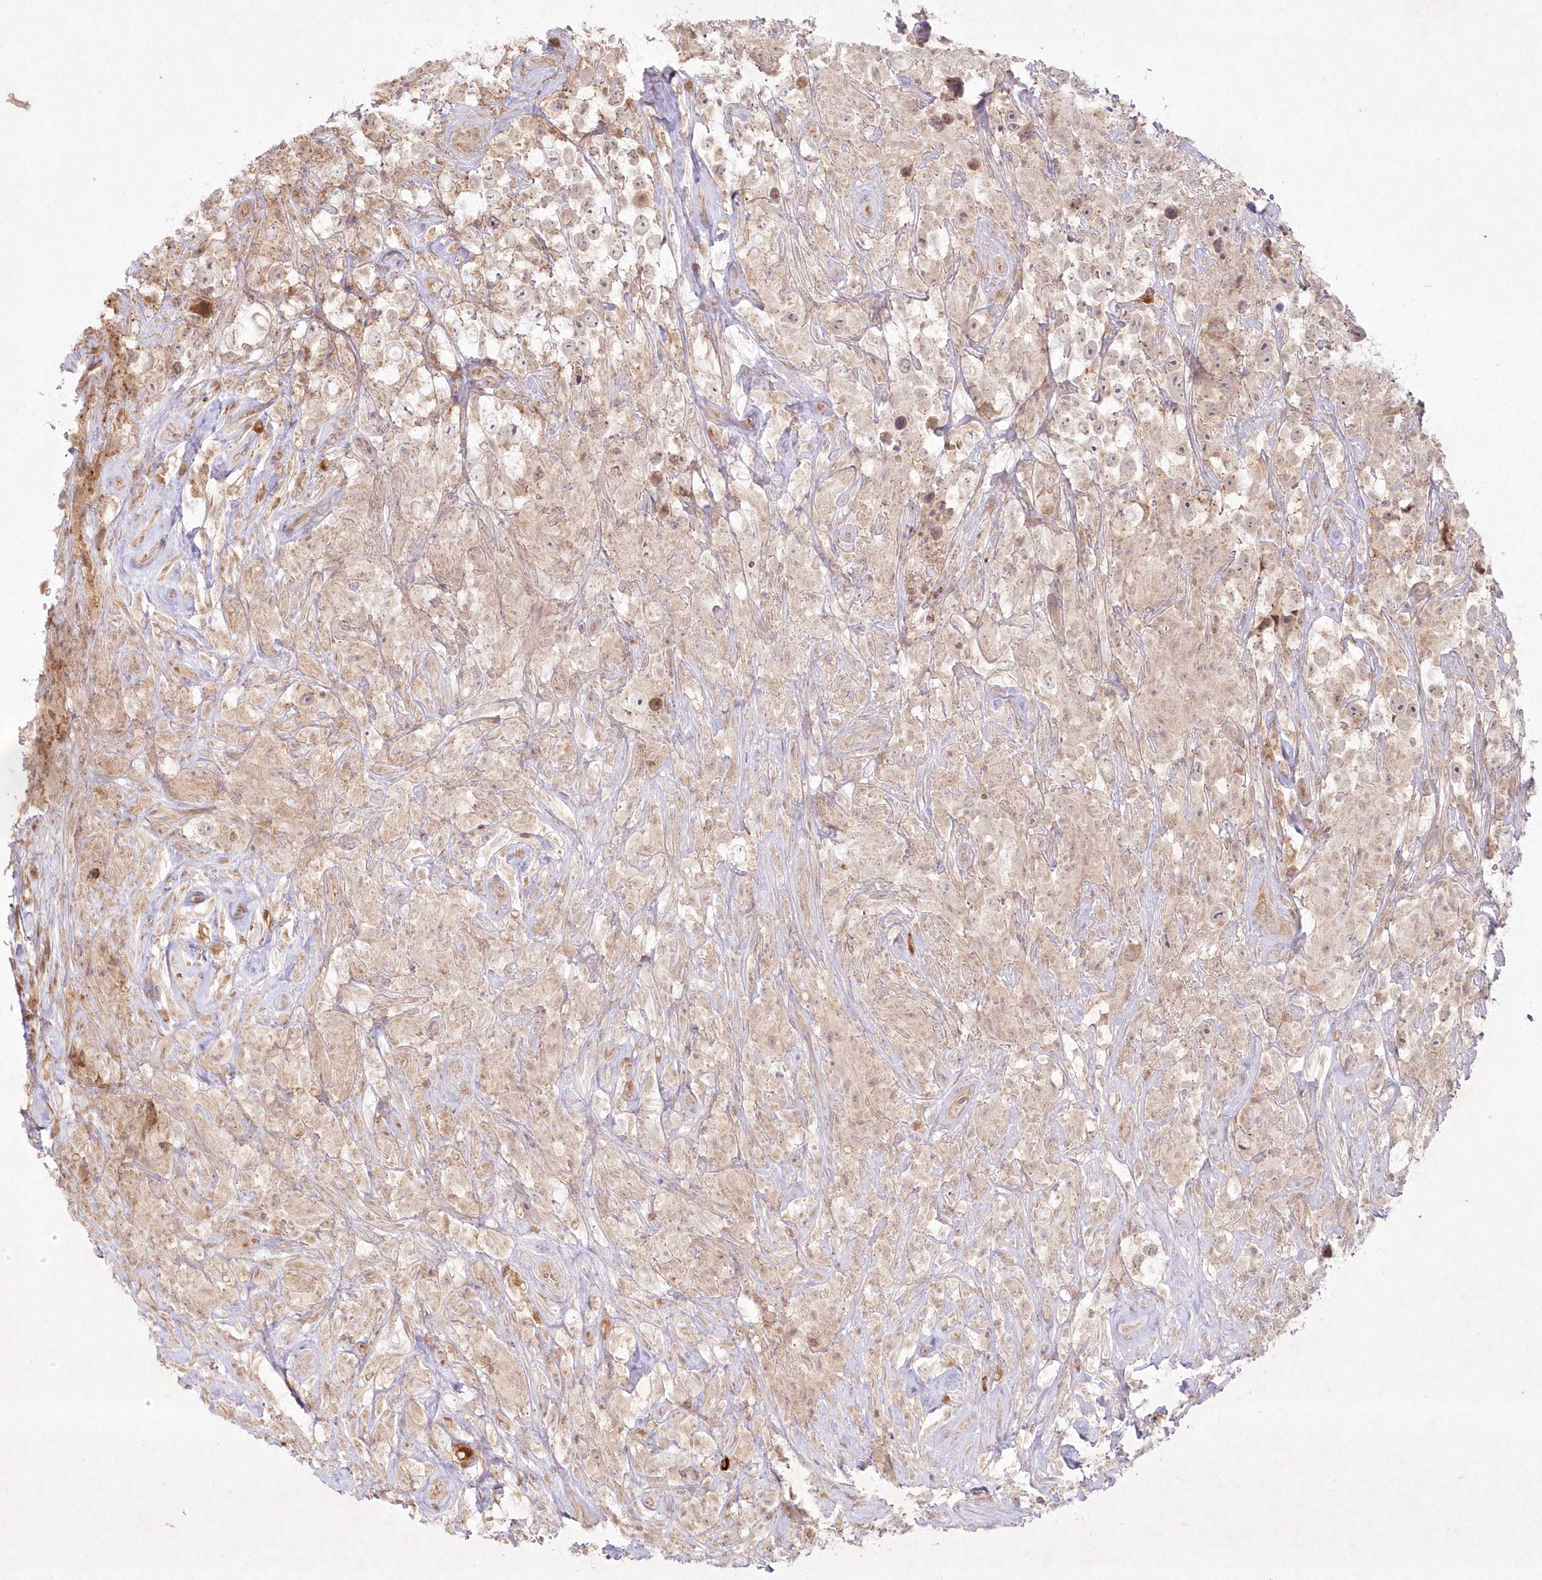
{"staining": {"intensity": "weak", "quantity": "25%-75%", "location": "cytoplasmic/membranous,nuclear"}, "tissue": "testis cancer", "cell_type": "Tumor cells", "image_type": "cancer", "snomed": [{"axis": "morphology", "description": "Seminoma, NOS"}, {"axis": "topography", "description": "Testis"}], "caption": "Tumor cells demonstrate low levels of weak cytoplasmic/membranous and nuclear positivity in about 25%-75% of cells in human testis cancer (seminoma). Using DAB (3,3'-diaminobenzidine) (brown) and hematoxylin (blue) stains, captured at high magnification using brightfield microscopy.", "gene": "TOGARAM2", "patient": {"sex": "male", "age": 49}}